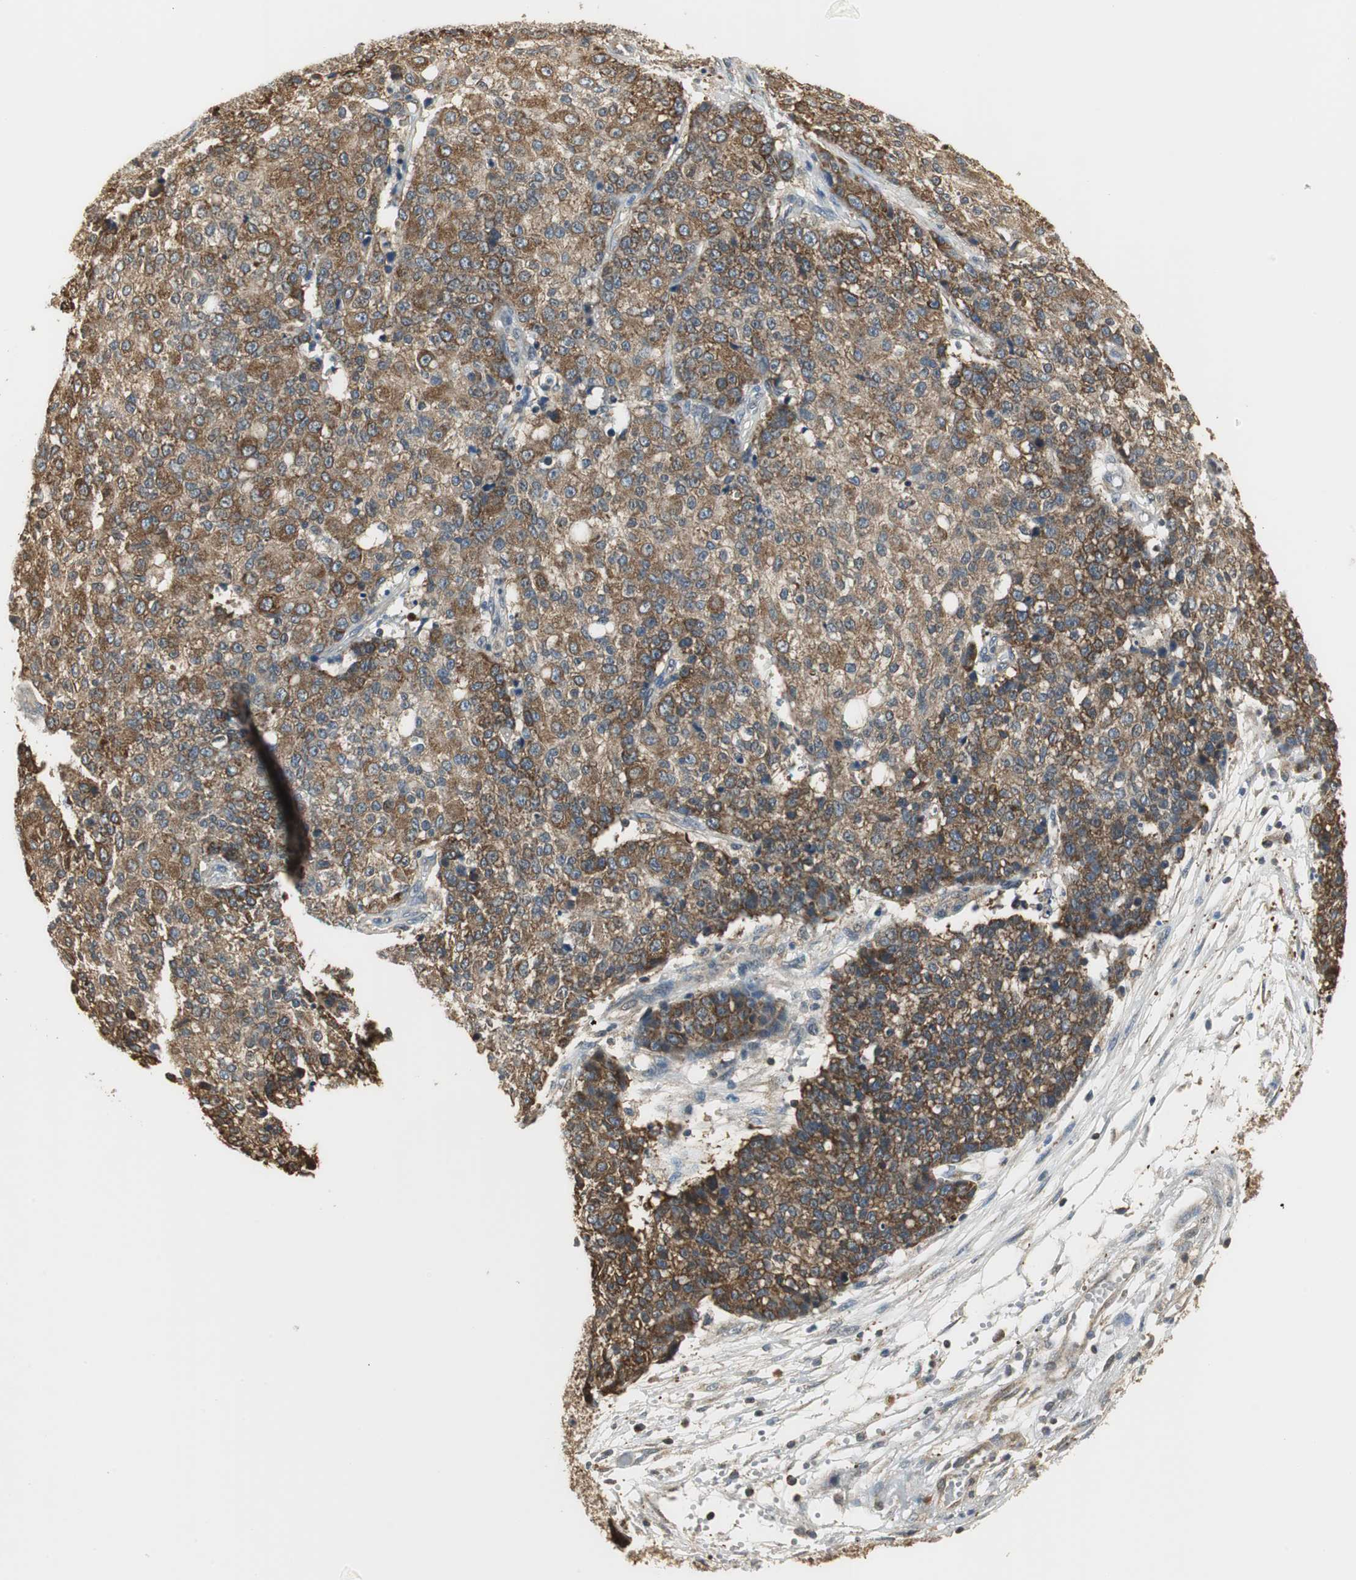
{"staining": {"intensity": "moderate", "quantity": ">75%", "location": "cytoplasmic/membranous"}, "tissue": "ovarian cancer", "cell_type": "Tumor cells", "image_type": "cancer", "snomed": [{"axis": "morphology", "description": "Carcinoma, endometroid"}, {"axis": "topography", "description": "Ovary"}], "caption": "Ovarian endometroid carcinoma was stained to show a protein in brown. There is medium levels of moderate cytoplasmic/membranous expression in approximately >75% of tumor cells.", "gene": "CCT5", "patient": {"sex": "female", "age": 42}}